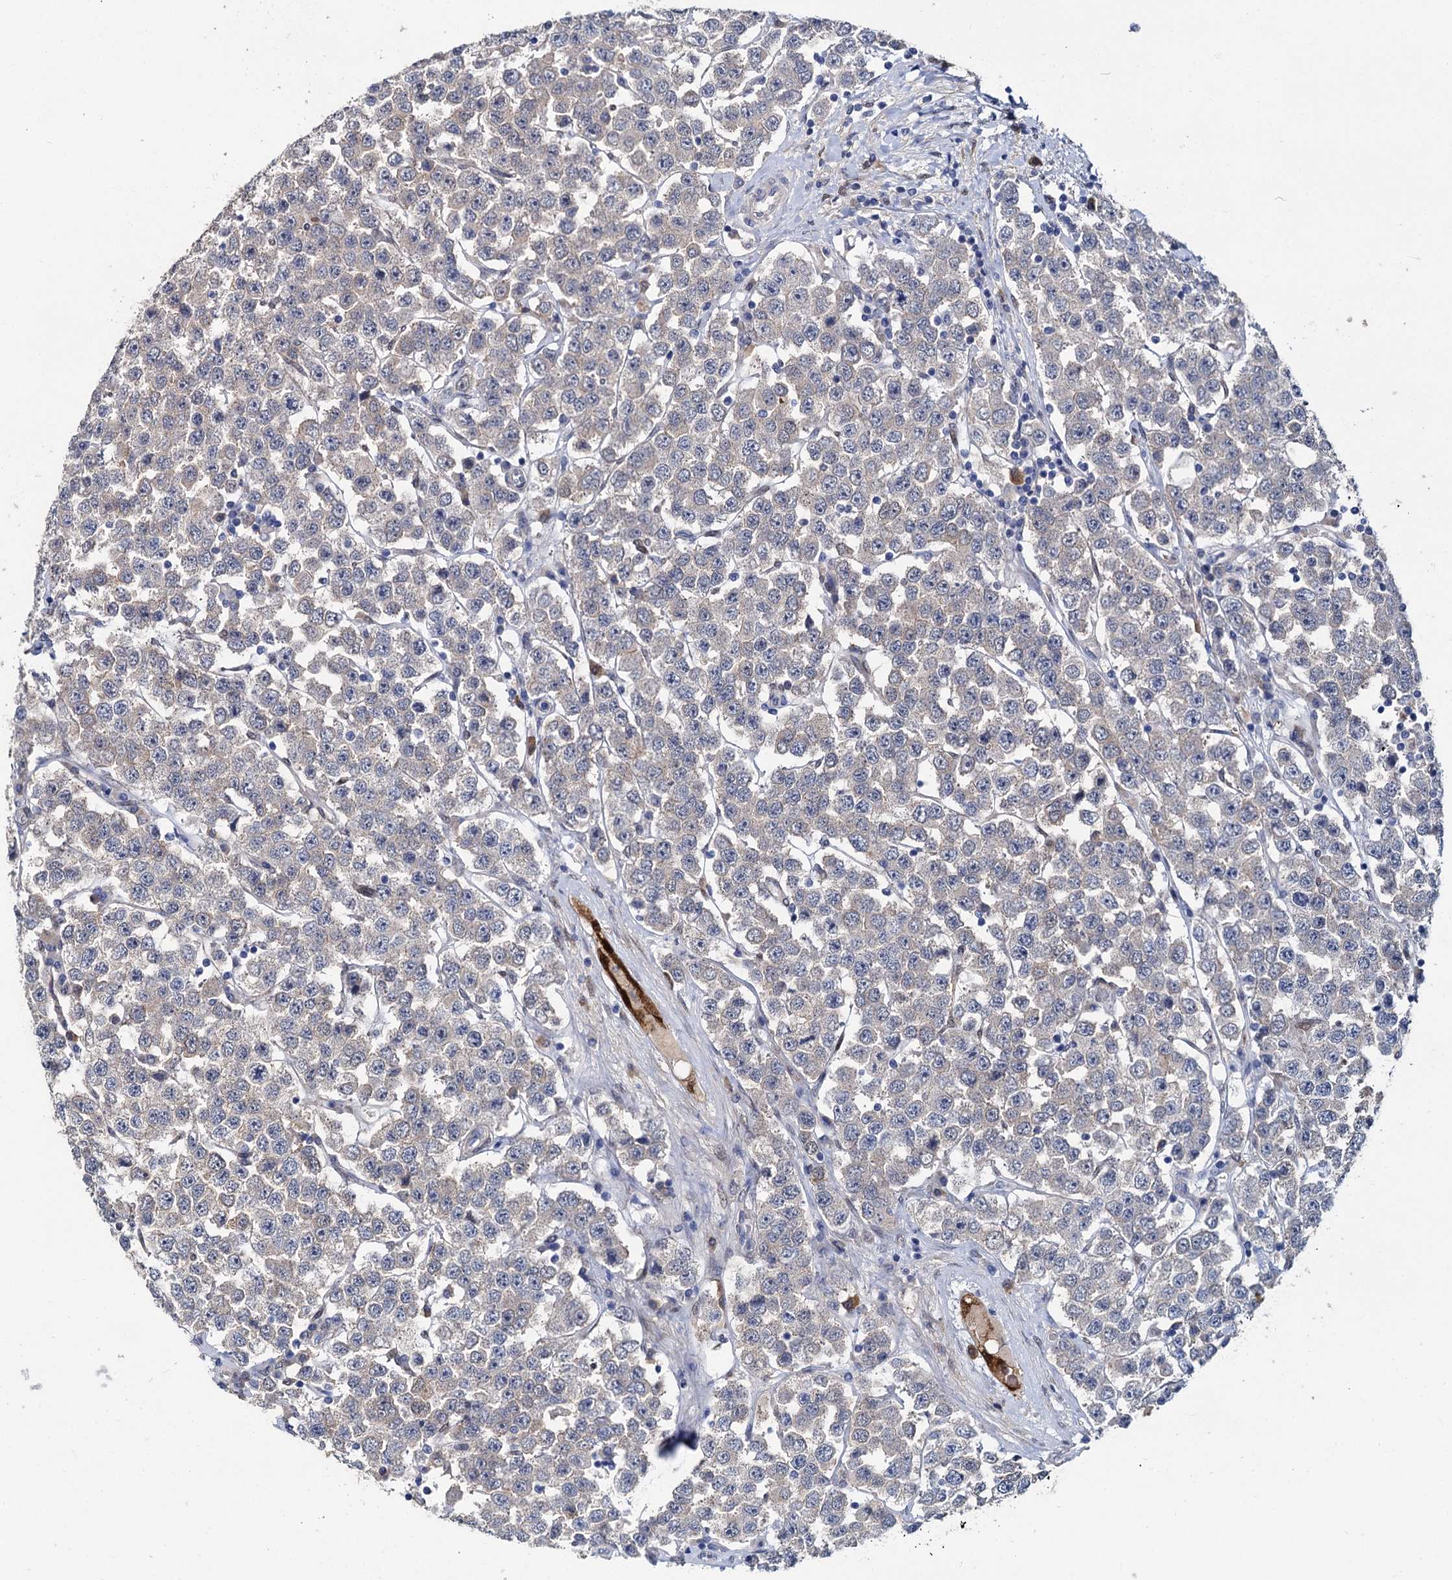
{"staining": {"intensity": "weak", "quantity": "<25%", "location": "cytoplasmic/membranous"}, "tissue": "testis cancer", "cell_type": "Tumor cells", "image_type": "cancer", "snomed": [{"axis": "morphology", "description": "Seminoma, NOS"}, {"axis": "topography", "description": "Testis"}], "caption": "The micrograph displays no significant positivity in tumor cells of testis seminoma.", "gene": "GSTM3", "patient": {"sex": "male", "age": 28}}